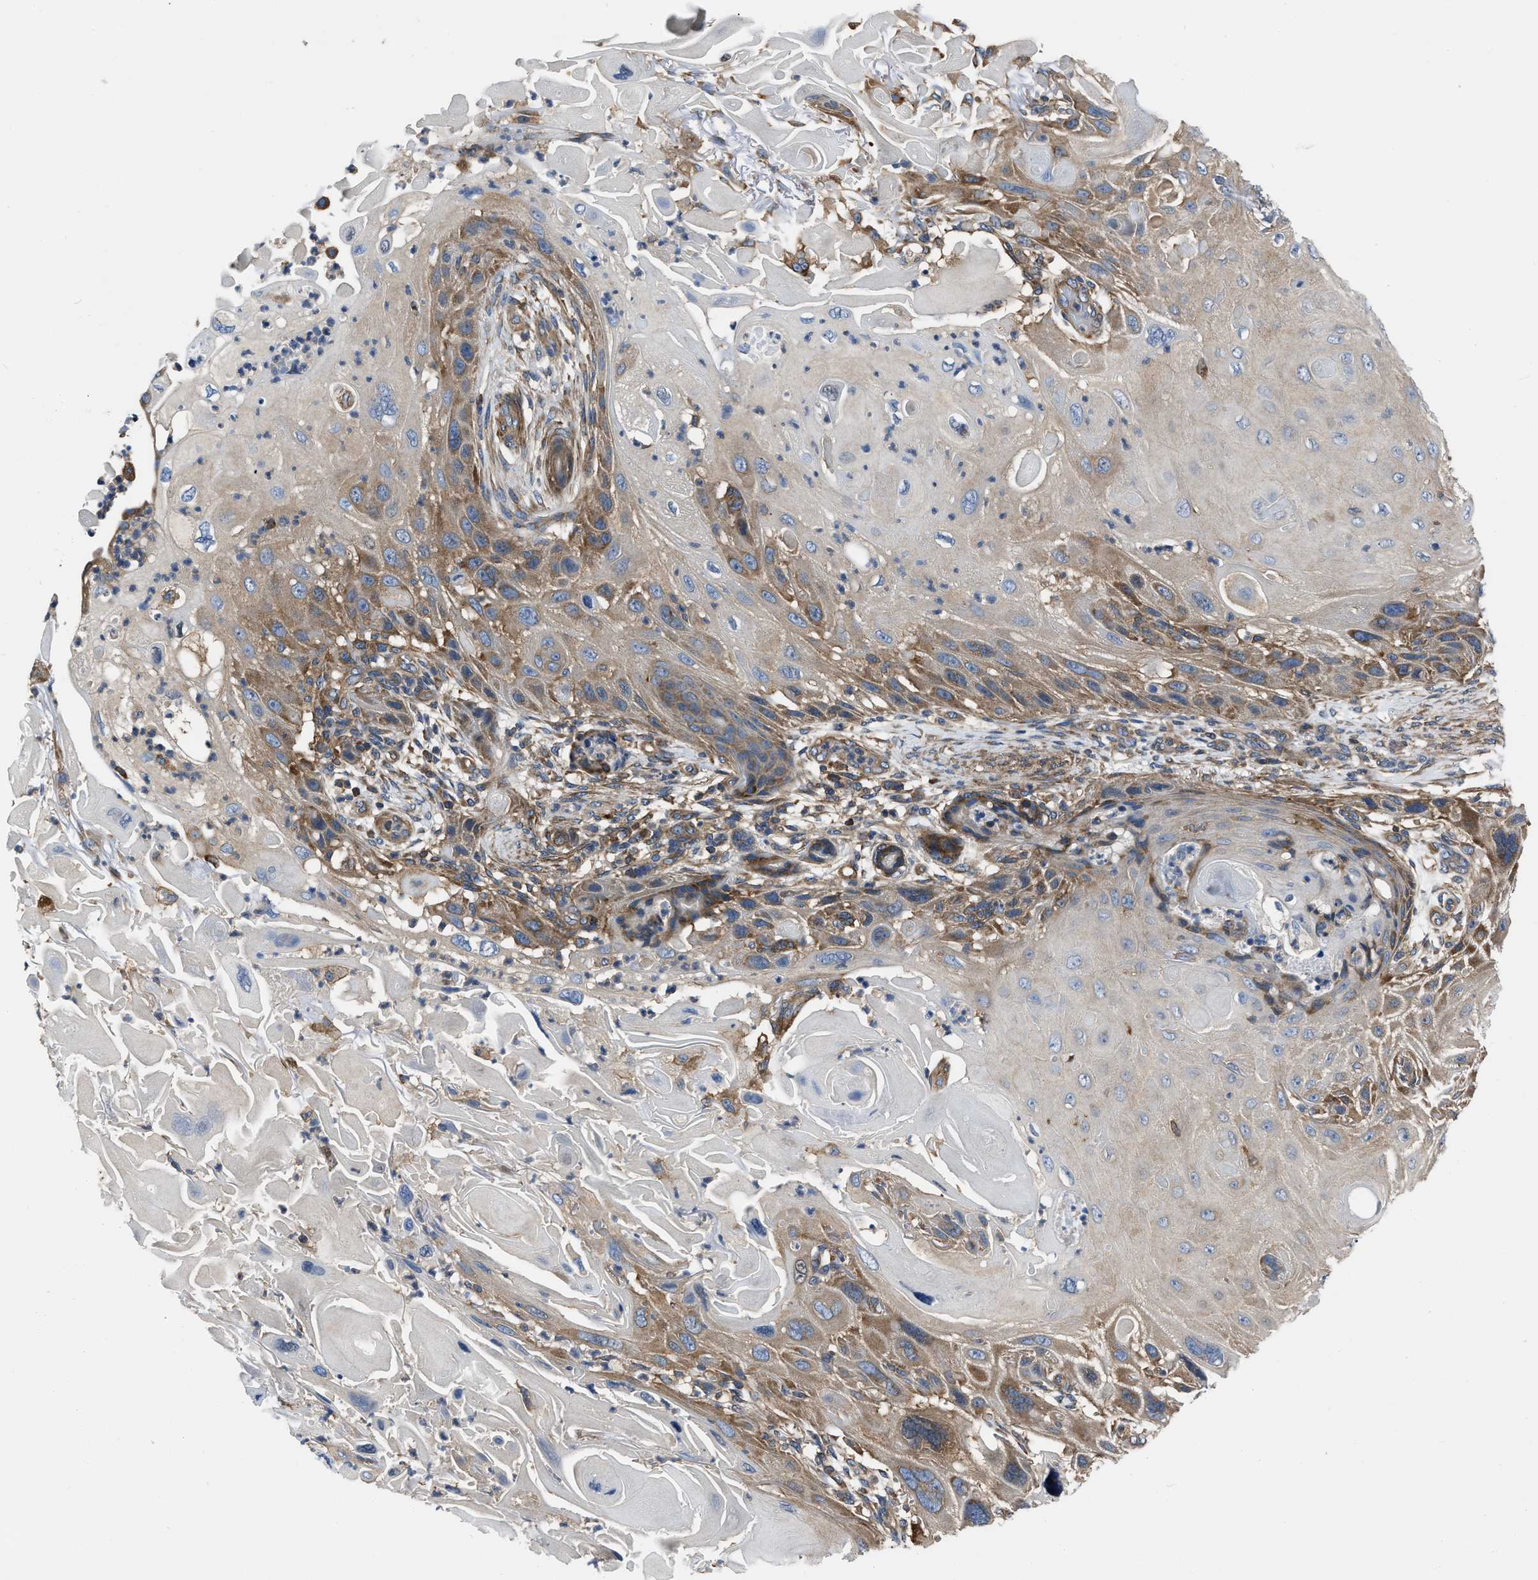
{"staining": {"intensity": "moderate", "quantity": "25%-75%", "location": "cytoplasmic/membranous"}, "tissue": "skin cancer", "cell_type": "Tumor cells", "image_type": "cancer", "snomed": [{"axis": "morphology", "description": "Squamous cell carcinoma, NOS"}, {"axis": "topography", "description": "Skin"}], "caption": "A photomicrograph of human skin cancer (squamous cell carcinoma) stained for a protein exhibits moderate cytoplasmic/membranous brown staining in tumor cells.", "gene": "YARS1", "patient": {"sex": "female", "age": 77}}